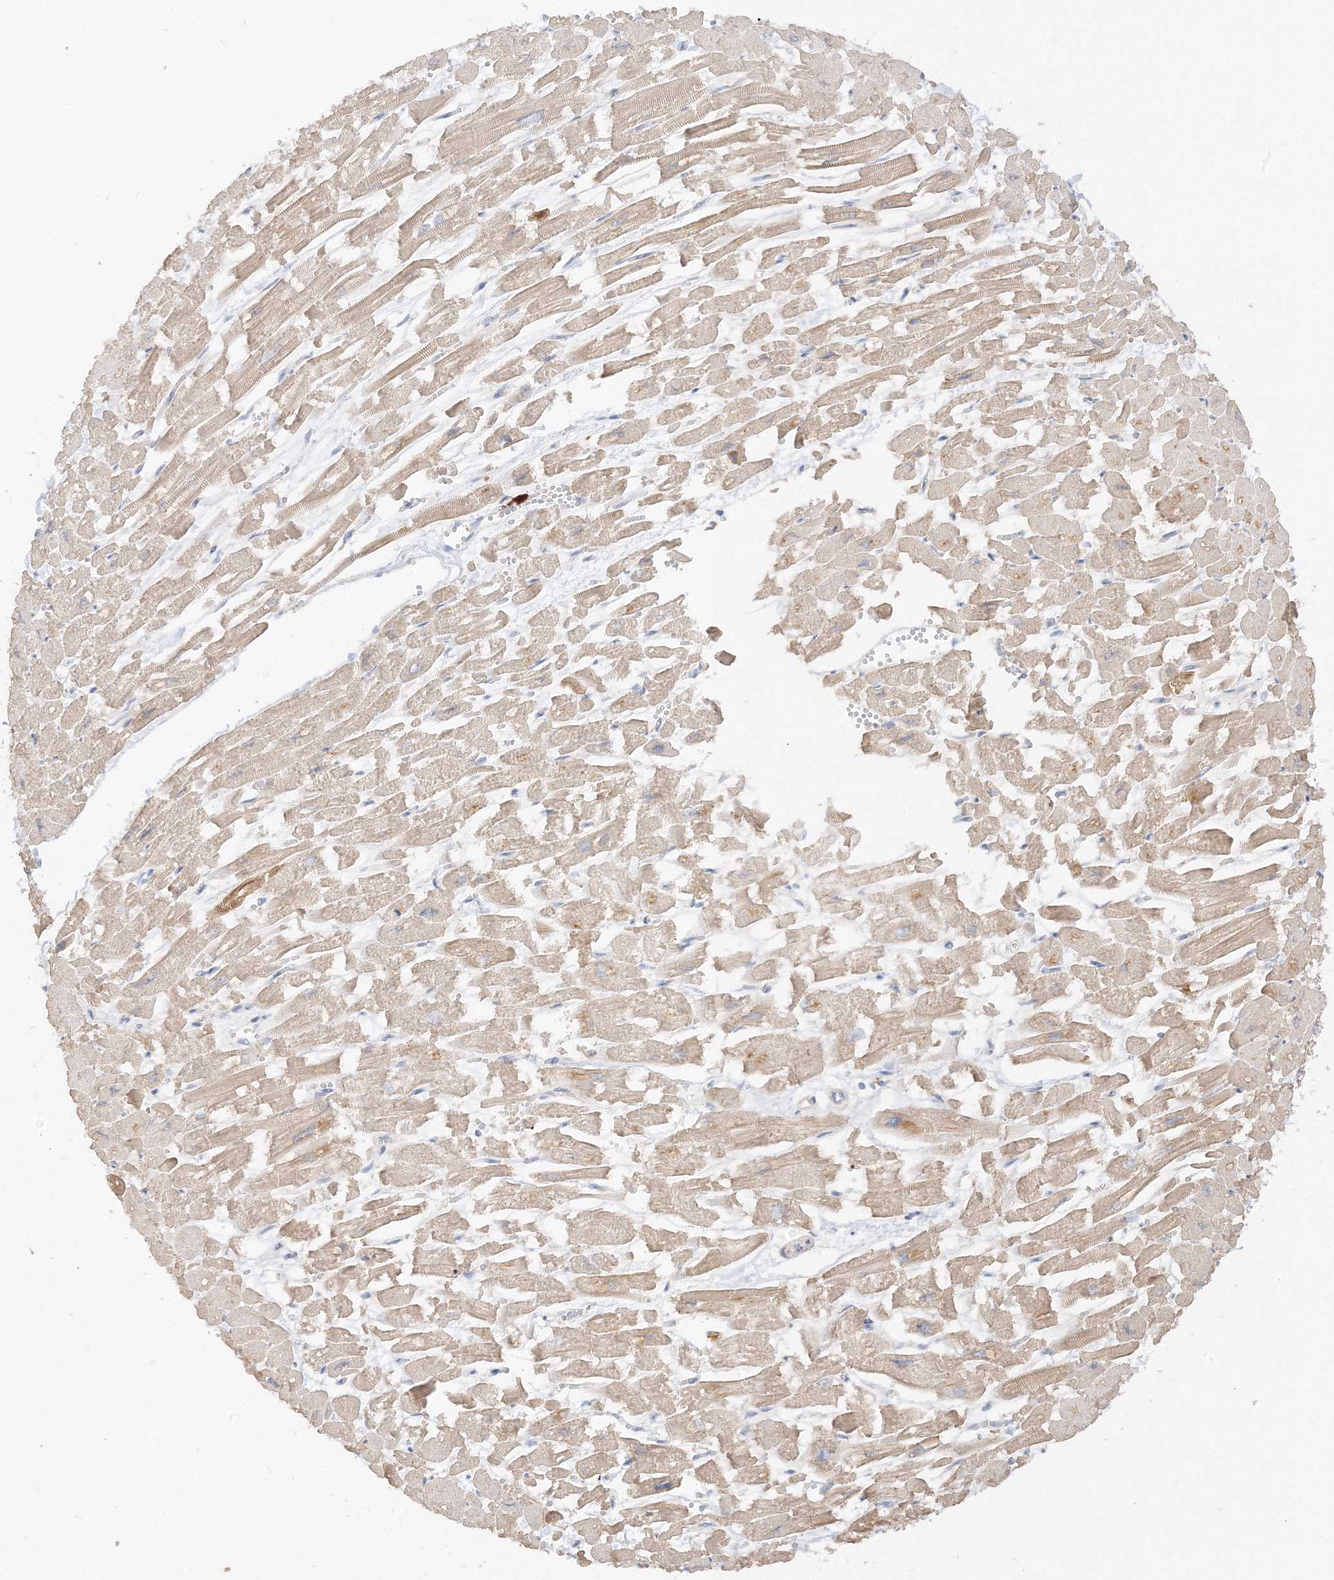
{"staining": {"intensity": "weak", "quantity": ">75%", "location": "cytoplasmic/membranous"}, "tissue": "heart muscle", "cell_type": "Cardiomyocytes", "image_type": "normal", "snomed": [{"axis": "morphology", "description": "Normal tissue, NOS"}, {"axis": "topography", "description": "Heart"}], "caption": "Immunohistochemical staining of unremarkable heart muscle exhibits weak cytoplasmic/membranous protein staining in approximately >75% of cardiomyocytes.", "gene": "ETAA1", "patient": {"sex": "male", "age": 54}}